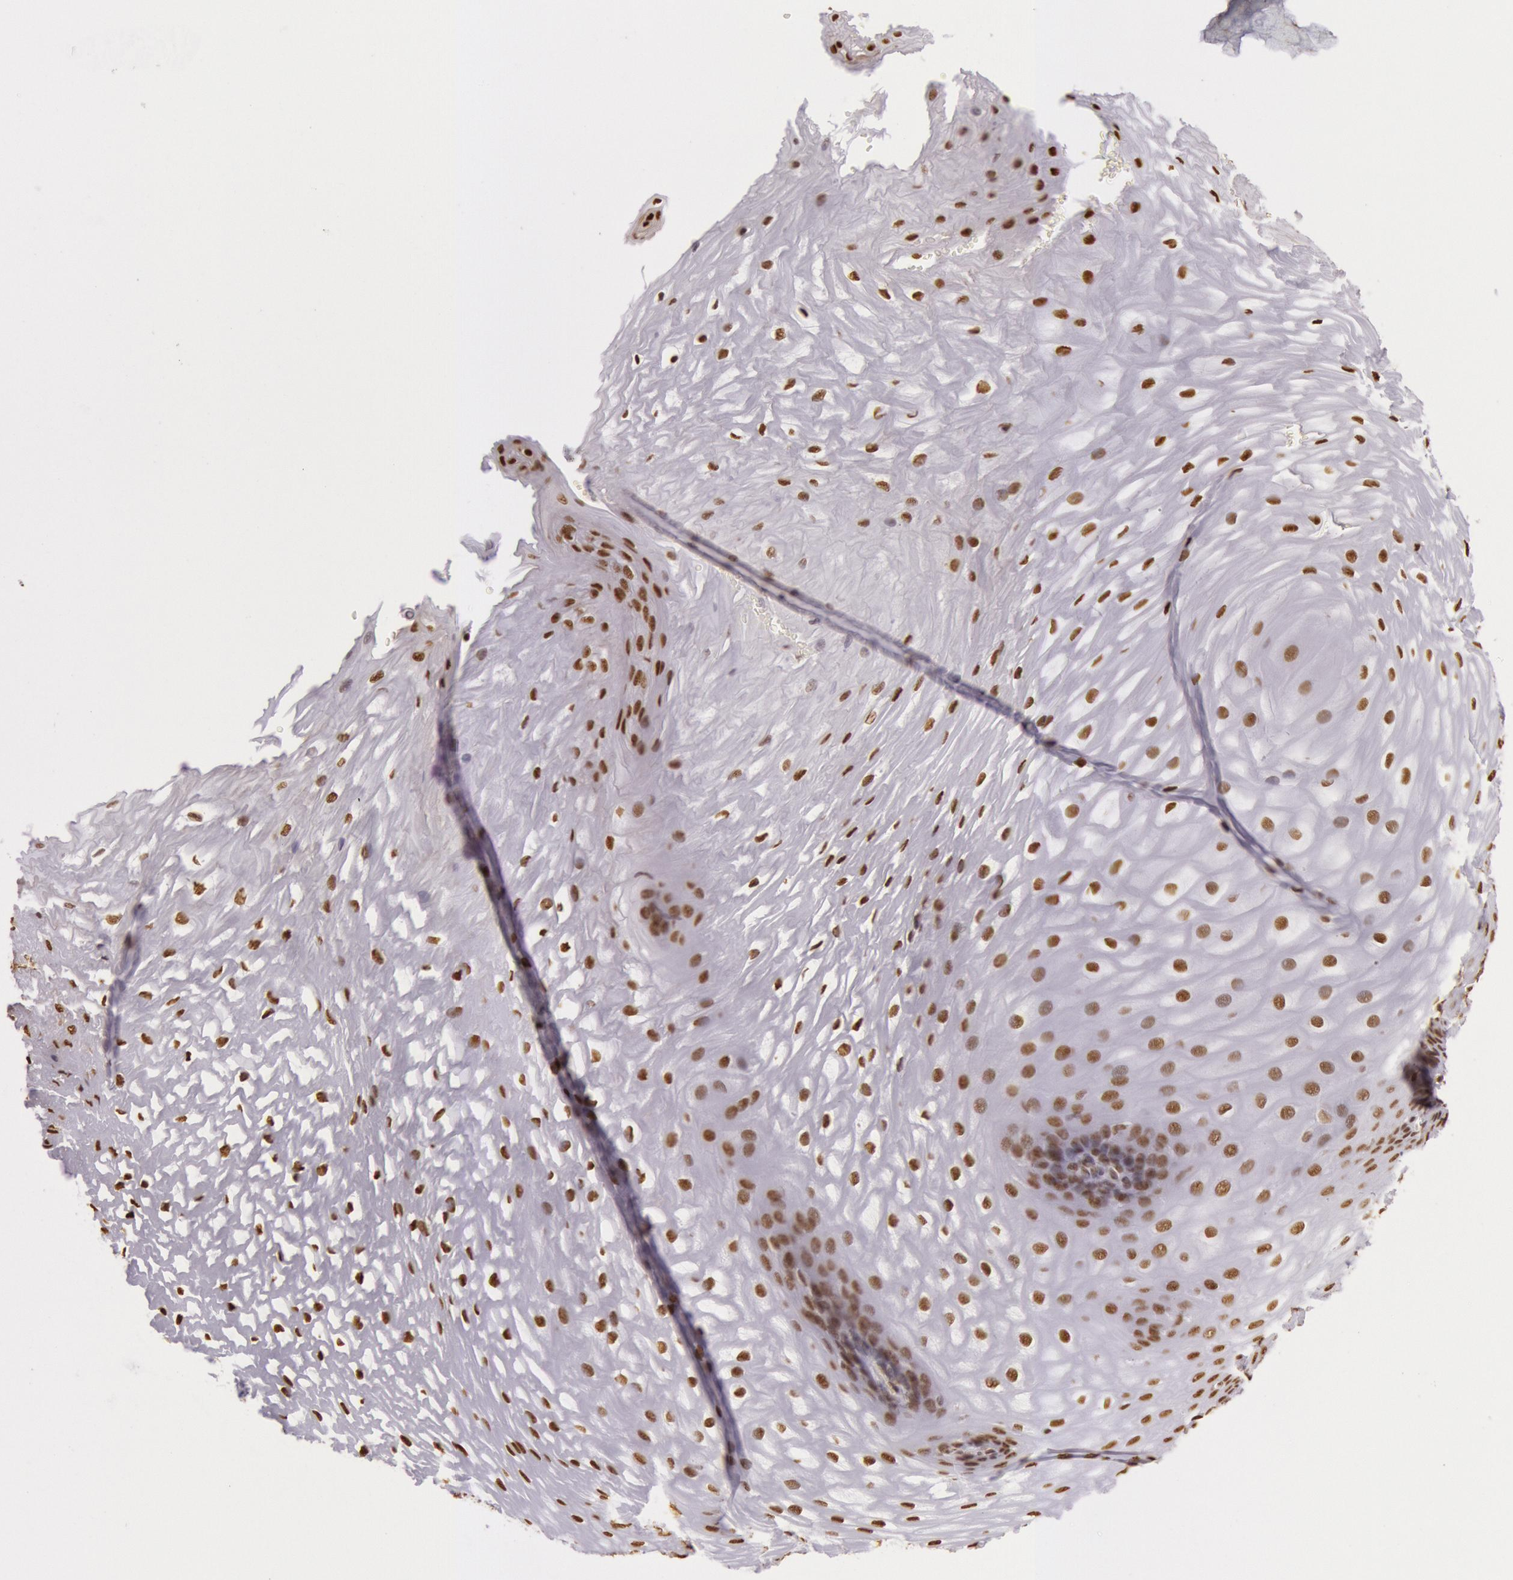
{"staining": {"intensity": "moderate", "quantity": ">75%", "location": "nuclear"}, "tissue": "esophagus", "cell_type": "Squamous epithelial cells", "image_type": "normal", "snomed": [{"axis": "morphology", "description": "Normal tissue, NOS"}, {"axis": "morphology", "description": "Adenocarcinoma, NOS"}, {"axis": "topography", "description": "Esophagus"}, {"axis": "topography", "description": "Stomach"}], "caption": "An image showing moderate nuclear staining in about >75% of squamous epithelial cells in benign esophagus, as visualized by brown immunohistochemical staining.", "gene": "HNRNPH1", "patient": {"sex": "male", "age": 62}}